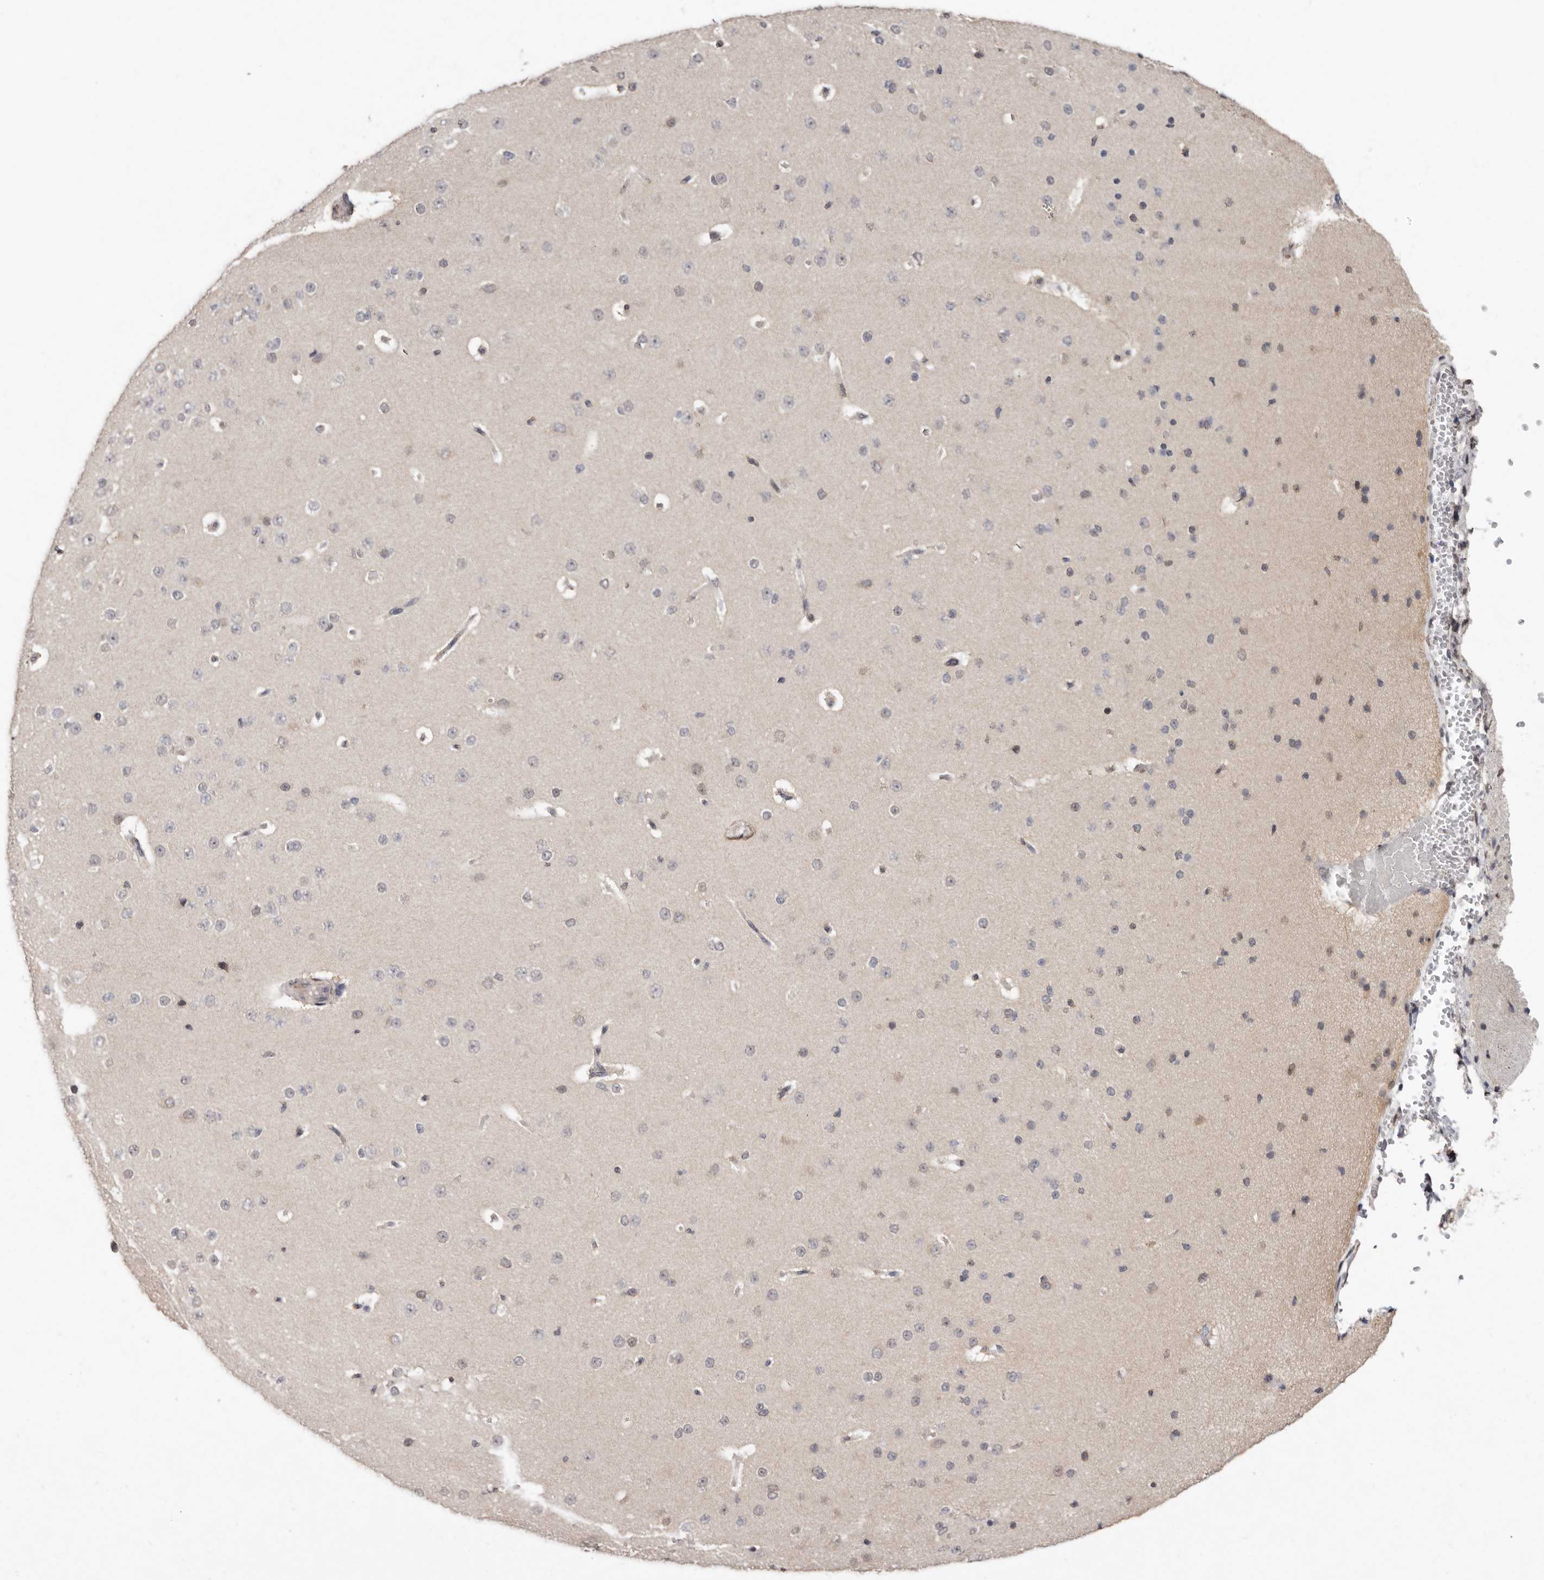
{"staining": {"intensity": "negative", "quantity": "none", "location": "none"}, "tissue": "cerebral cortex", "cell_type": "Endothelial cells", "image_type": "normal", "snomed": [{"axis": "morphology", "description": "Normal tissue, NOS"}, {"axis": "morphology", "description": "Developmental malformation"}, {"axis": "topography", "description": "Cerebral cortex"}], "caption": "High magnification brightfield microscopy of benign cerebral cortex stained with DAB (brown) and counterstained with hematoxylin (blue): endothelial cells show no significant staining. (IHC, brightfield microscopy, high magnification).", "gene": "SULT1E1", "patient": {"sex": "female", "age": 30}}